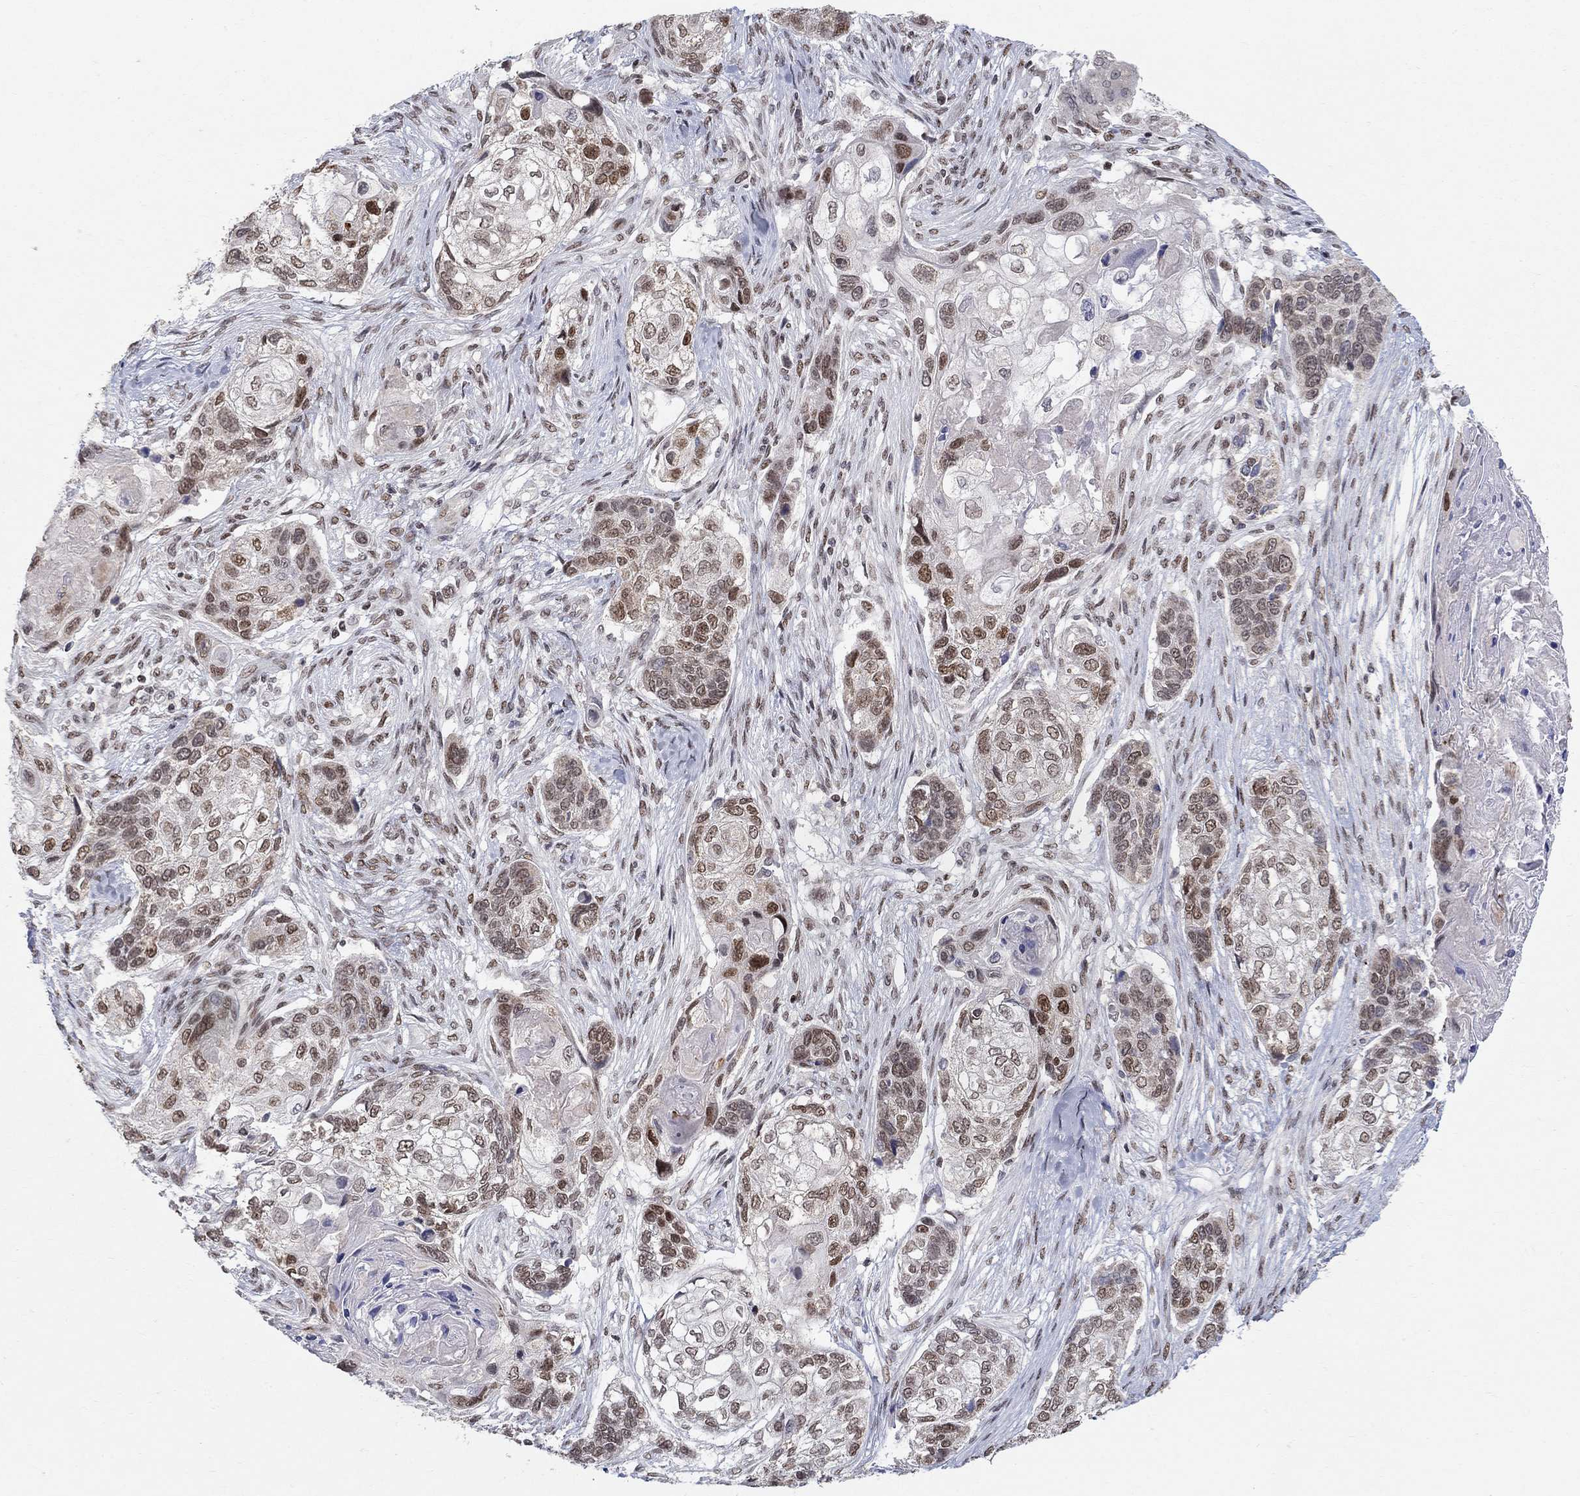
{"staining": {"intensity": "strong", "quantity": "<25%", "location": "cytoplasmic/membranous"}, "tissue": "lung cancer", "cell_type": "Tumor cells", "image_type": "cancer", "snomed": [{"axis": "morphology", "description": "Normal tissue, NOS"}, {"axis": "morphology", "description": "Squamous cell carcinoma, NOS"}, {"axis": "topography", "description": "Bronchus"}, {"axis": "topography", "description": "Lung"}], "caption": "Lung squamous cell carcinoma stained with immunohistochemistry displays strong cytoplasmic/membranous expression in approximately <25% of tumor cells.", "gene": "KLF12", "patient": {"sex": "male", "age": 69}}